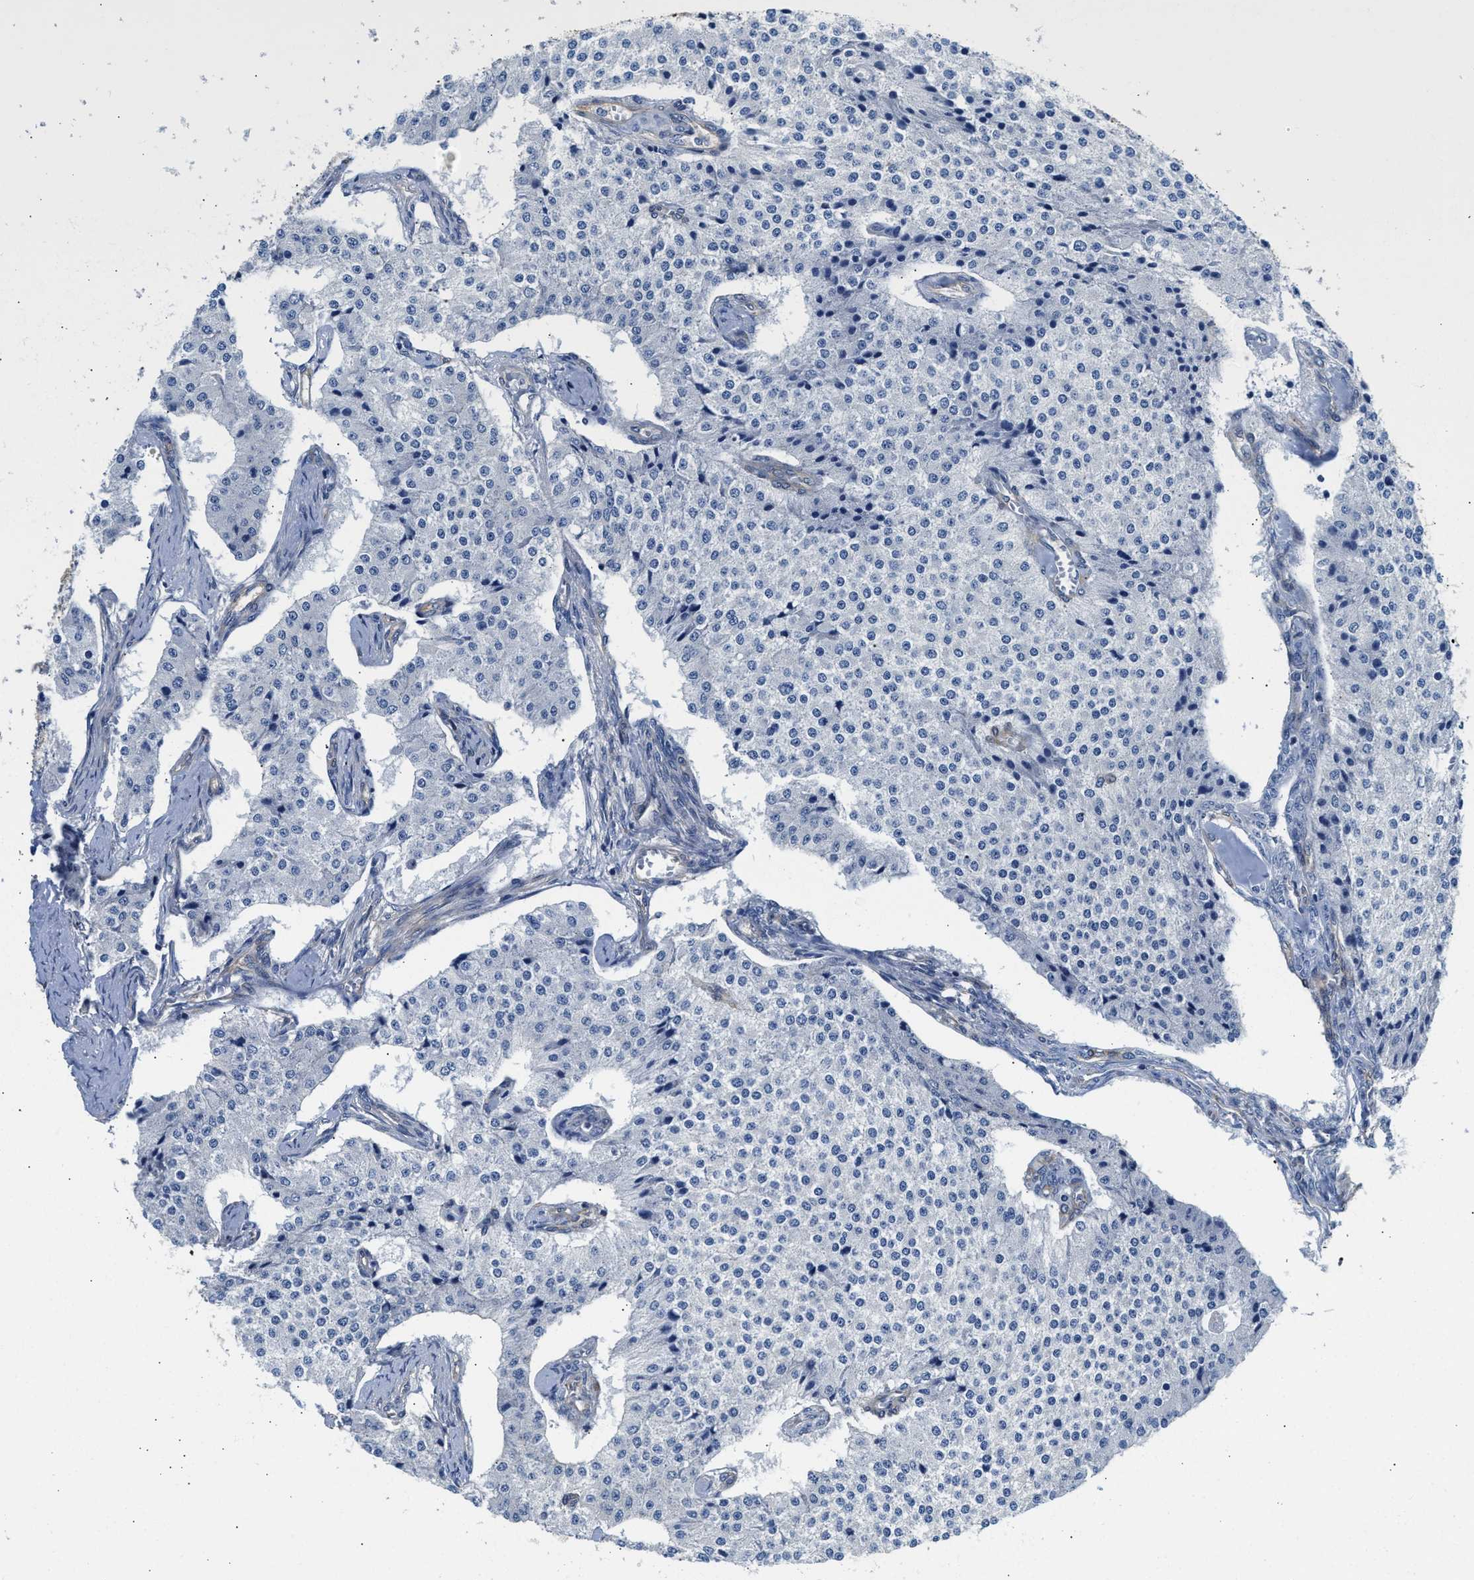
{"staining": {"intensity": "negative", "quantity": "none", "location": "none"}, "tissue": "carcinoid", "cell_type": "Tumor cells", "image_type": "cancer", "snomed": [{"axis": "morphology", "description": "Carcinoid, malignant, NOS"}, {"axis": "topography", "description": "Colon"}], "caption": "IHC histopathology image of carcinoid (malignant) stained for a protein (brown), which displays no staining in tumor cells. (DAB immunohistochemistry with hematoxylin counter stain).", "gene": "SAMD9L", "patient": {"sex": "female", "age": 52}}